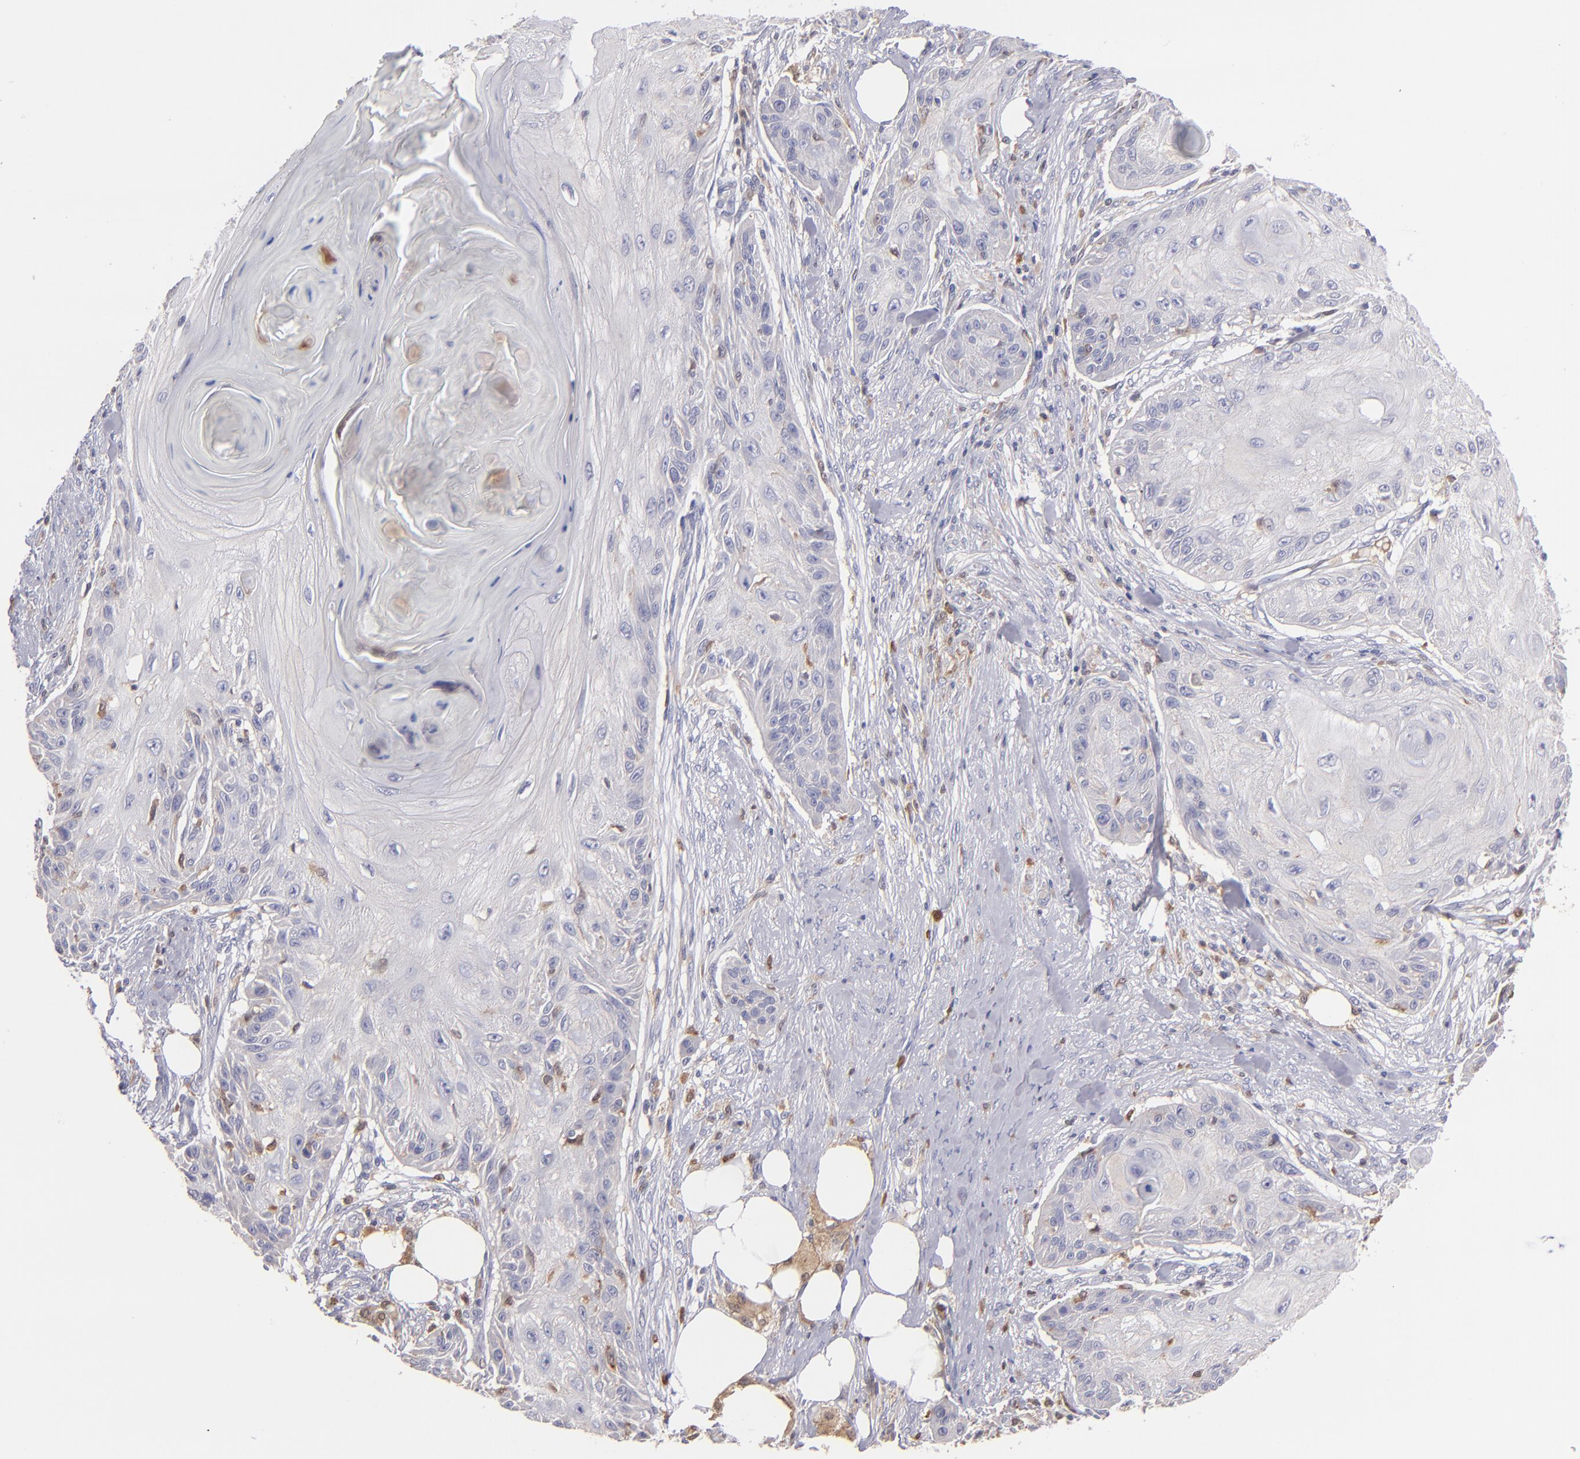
{"staining": {"intensity": "weak", "quantity": "<25%", "location": "cytoplasmic/membranous"}, "tissue": "skin cancer", "cell_type": "Tumor cells", "image_type": "cancer", "snomed": [{"axis": "morphology", "description": "Squamous cell carcinoma, NOS"}, {"axis": "topography", "description": "Skin"}], "caption": "An immunohistochemistry photomicrograph of skin cancer is shown. There is no staining in tumor cells of skin cancer.", "gene": "PRKCD", "patient": {"sex": "female", "age": 88}}